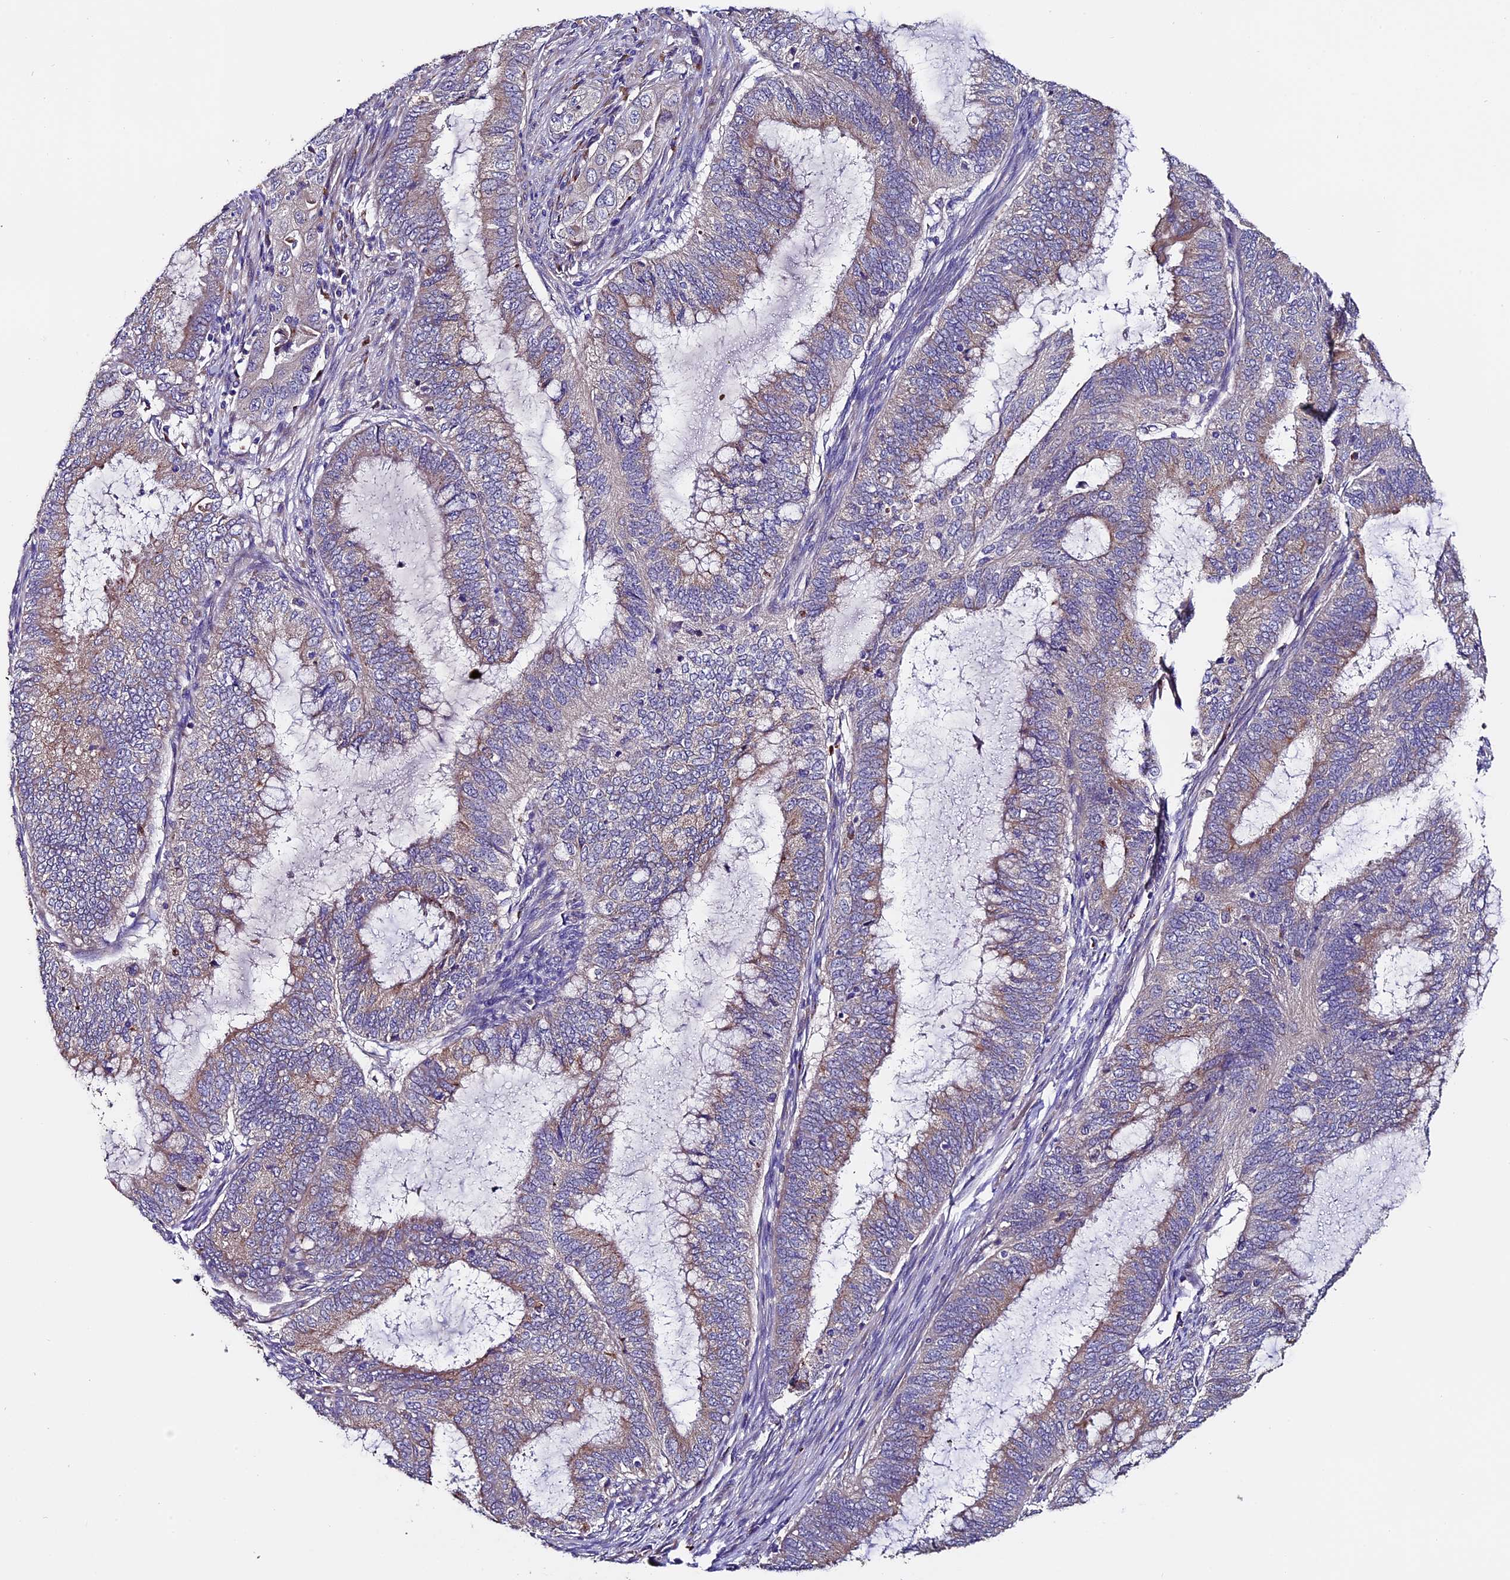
{"staining": {"intensity": "weak", "quantity": "25%-75%", "location": "cytoplasmic/membranous"}, "tissue": "endometrial cancer", "cell_type": "Tumor cells", "image_type": "cancer", "snomed": [{"axis": "morphology", "description": "Adenocarcinoma, NOS"}, {"axis": "topography", "description": "Endometrium"}], "caption": "Protein analysis of adenocarcinoma (endometrial) tissue displays weak cytoplasmic/membranous expression in approximately 25%-75% of tumor cells.", "gene": "CLN5", "patient": {"sex": "female", "age": 51}}